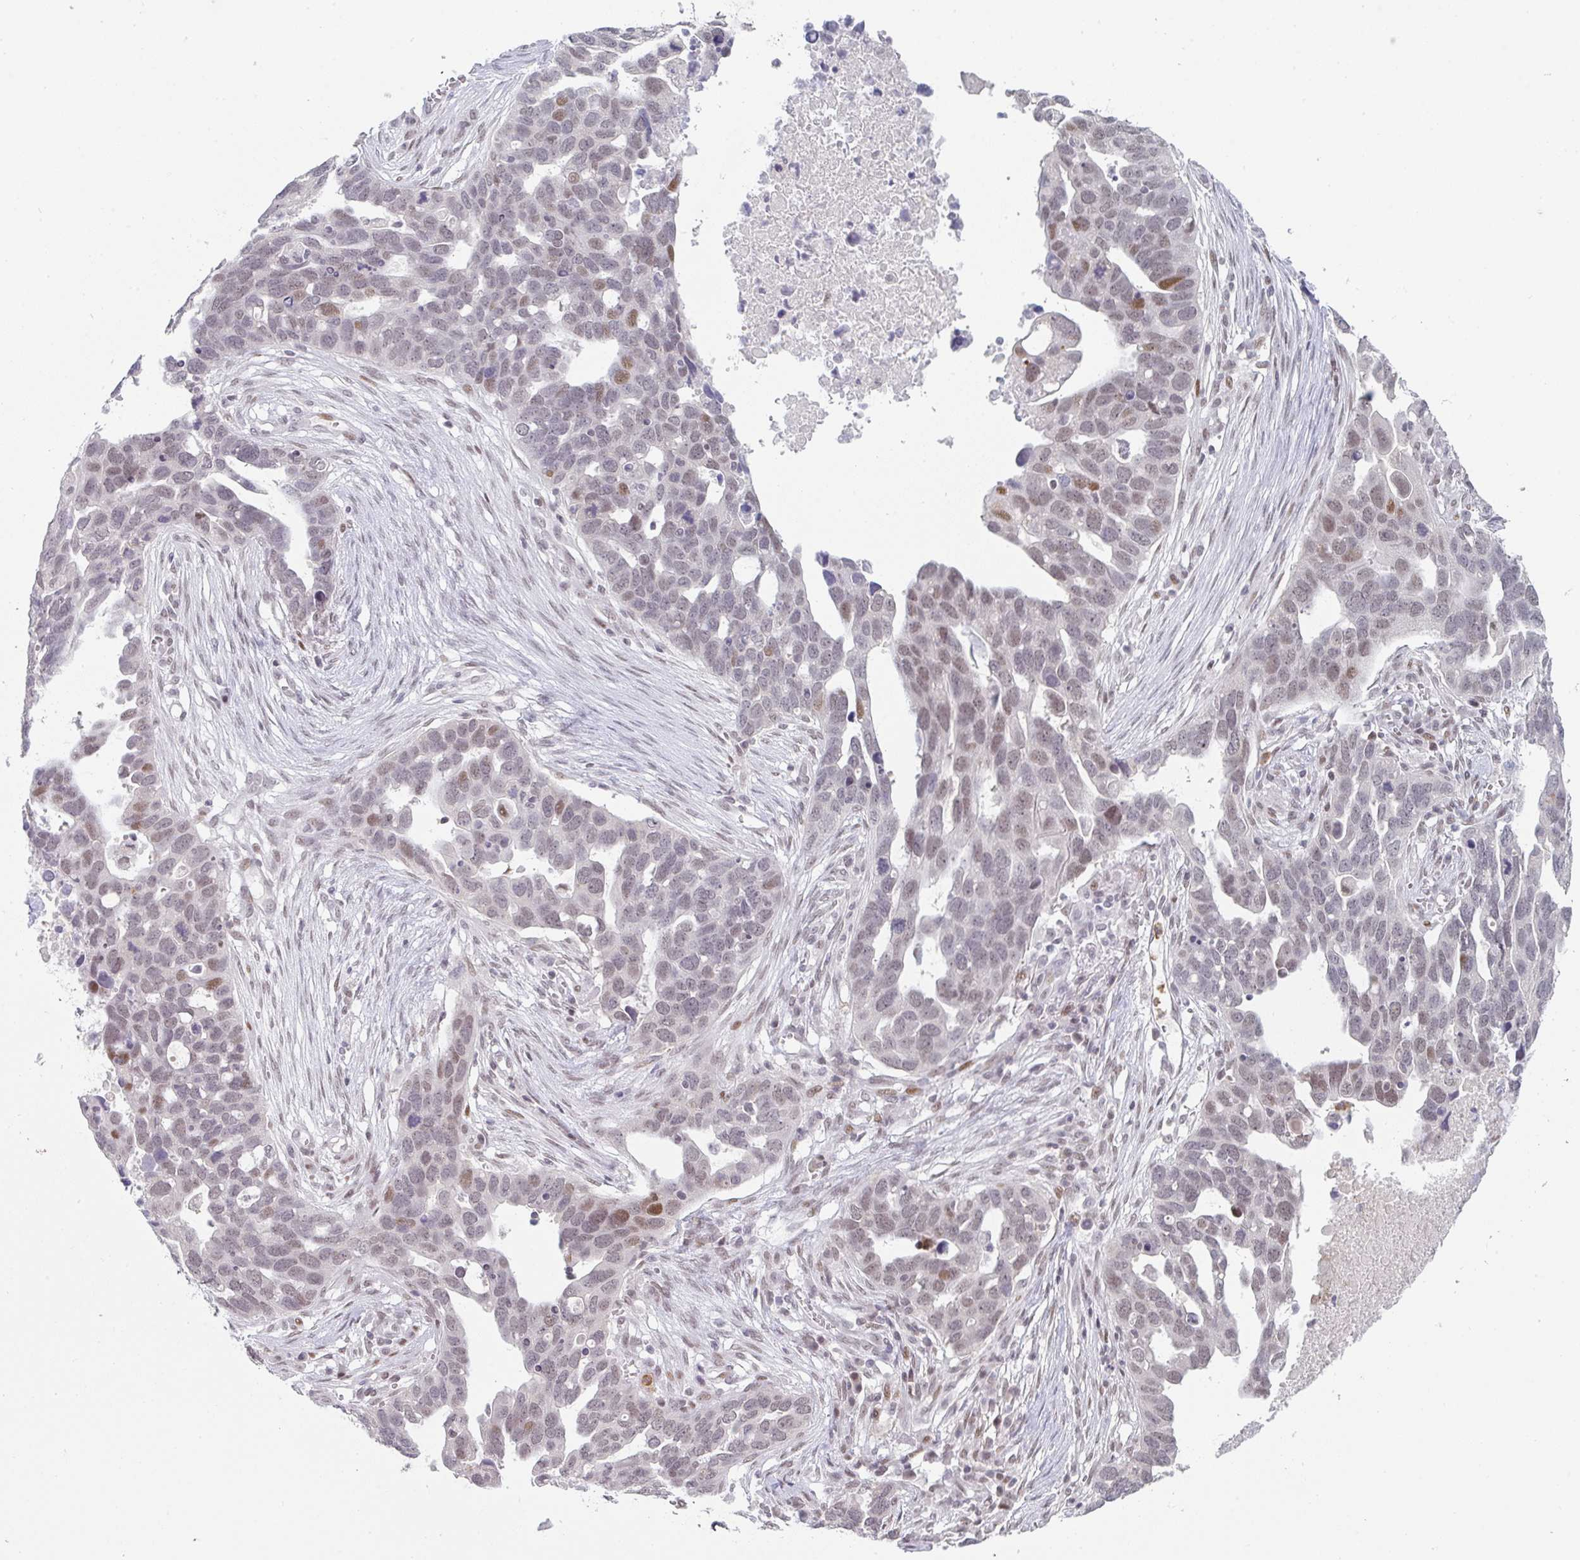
{"staining": {"intensity": "moderate", "quantity": "<25%", "location": "nuclear"}, "tissue": "ovarian cancer", "cell_type": "Tumor cells", "image_type": "cancer", "snomed": [{"axis": "morphology", "description": "Cystadenocarcinoma, serous, NOS"}, {"axis": "topography", "description": "Ovary"}], "caption": "Ovarian serous cystadenocarcinoma stained with a protein marker demonstrates moderate staining in tumor cells.", "gene": "LIN54", "patient": {"sex": "female", "age": 54}}